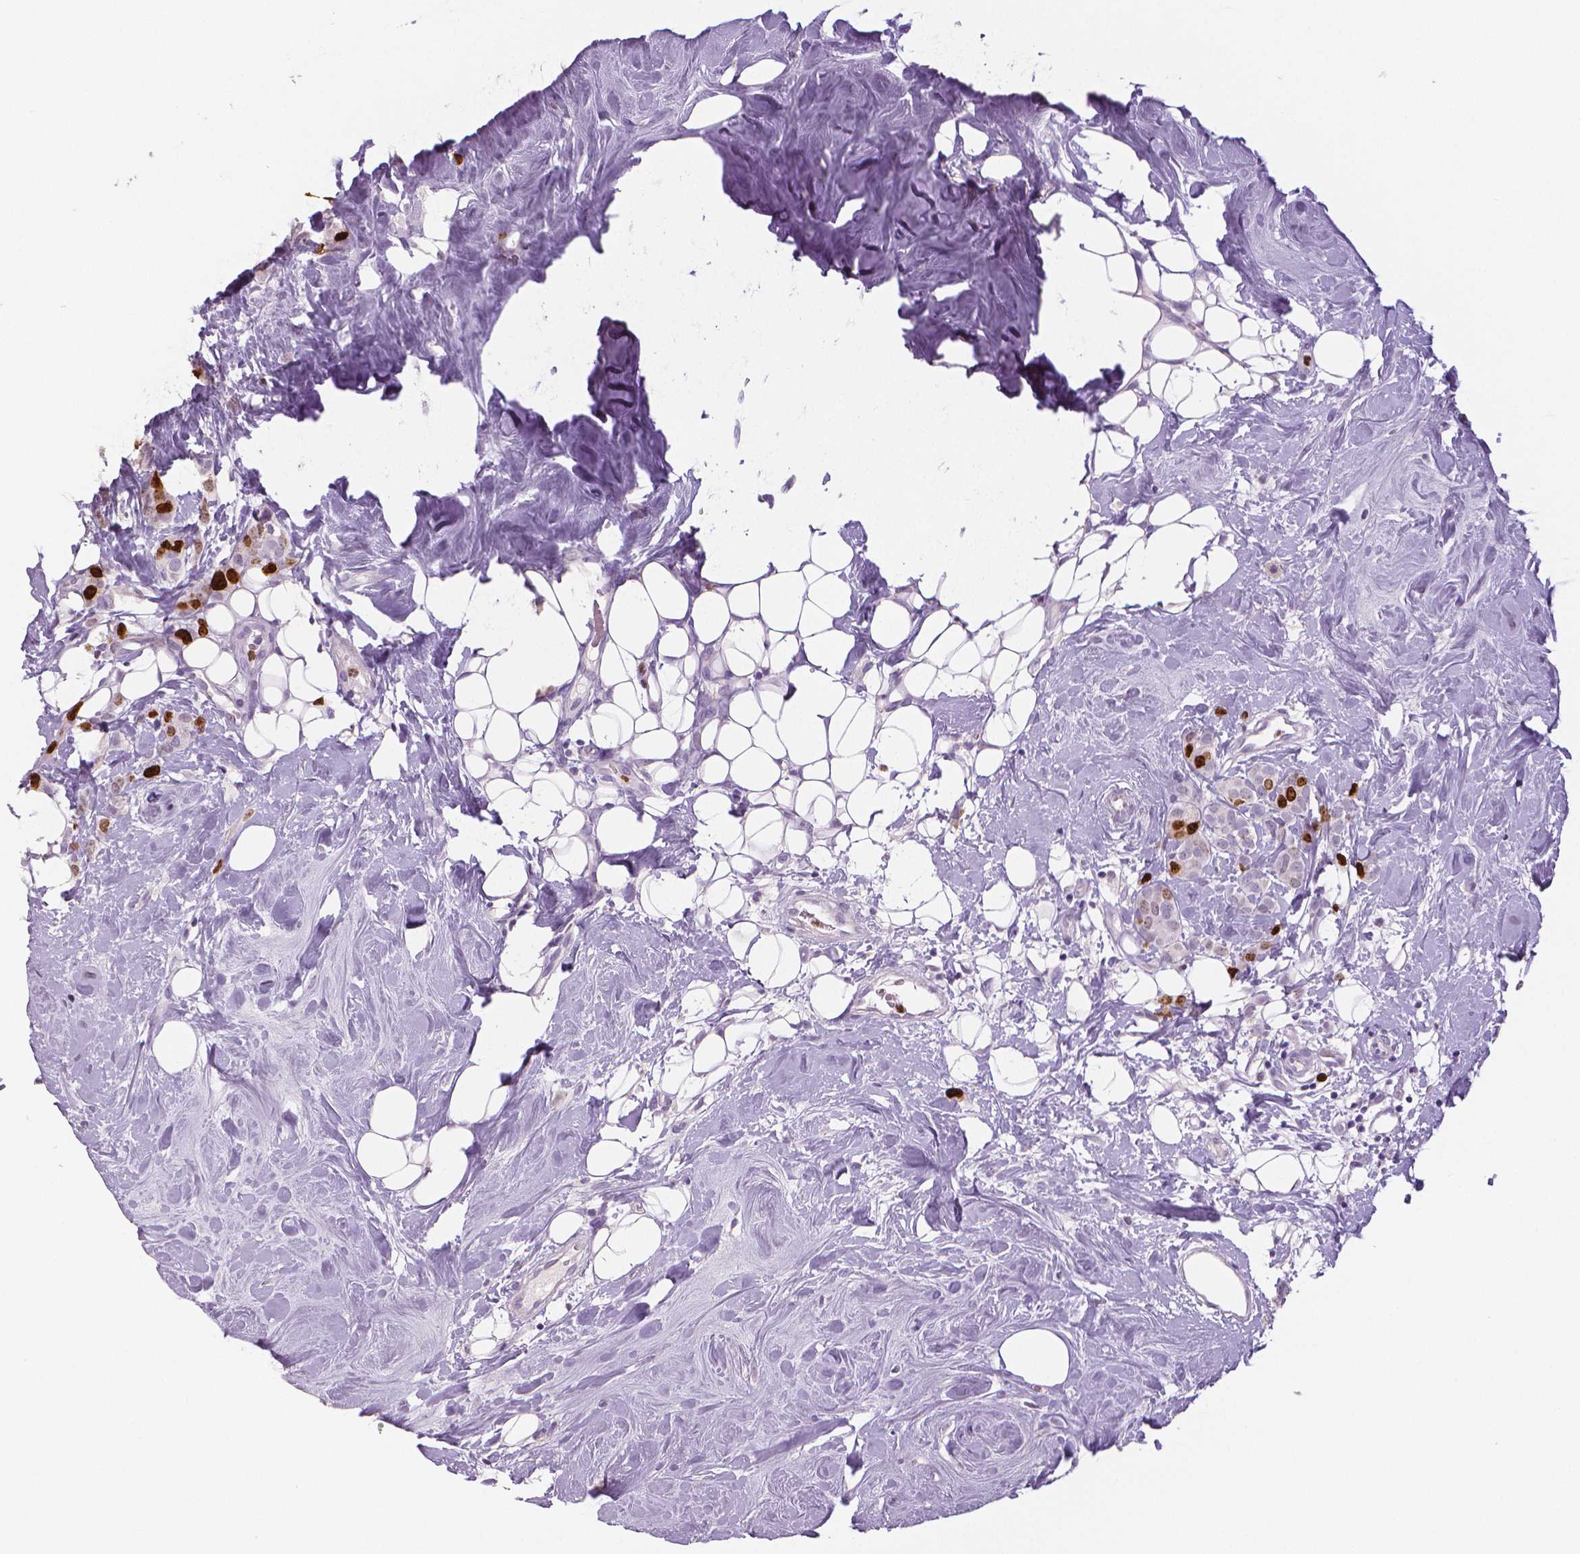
{"staining": {"intensity": "strong", "quantity": "<25%", "location": "nuclear"}, "tissue": "breast cancer", "cell_type": "Tumor cells", "image_type": "cancer", "snomed": [{"axis": "morphology", "description": "Lobular carcinoma"}, {"axis": "topography", "description": "Breast"}], "caption": "Human lobular carcinoma (breast) stained with a brown dye displays strong nuclear positive staining in approximately <25% of tumor cells.", "gene": "MKI67", "patient": {"sex": "female", "age": 49}}